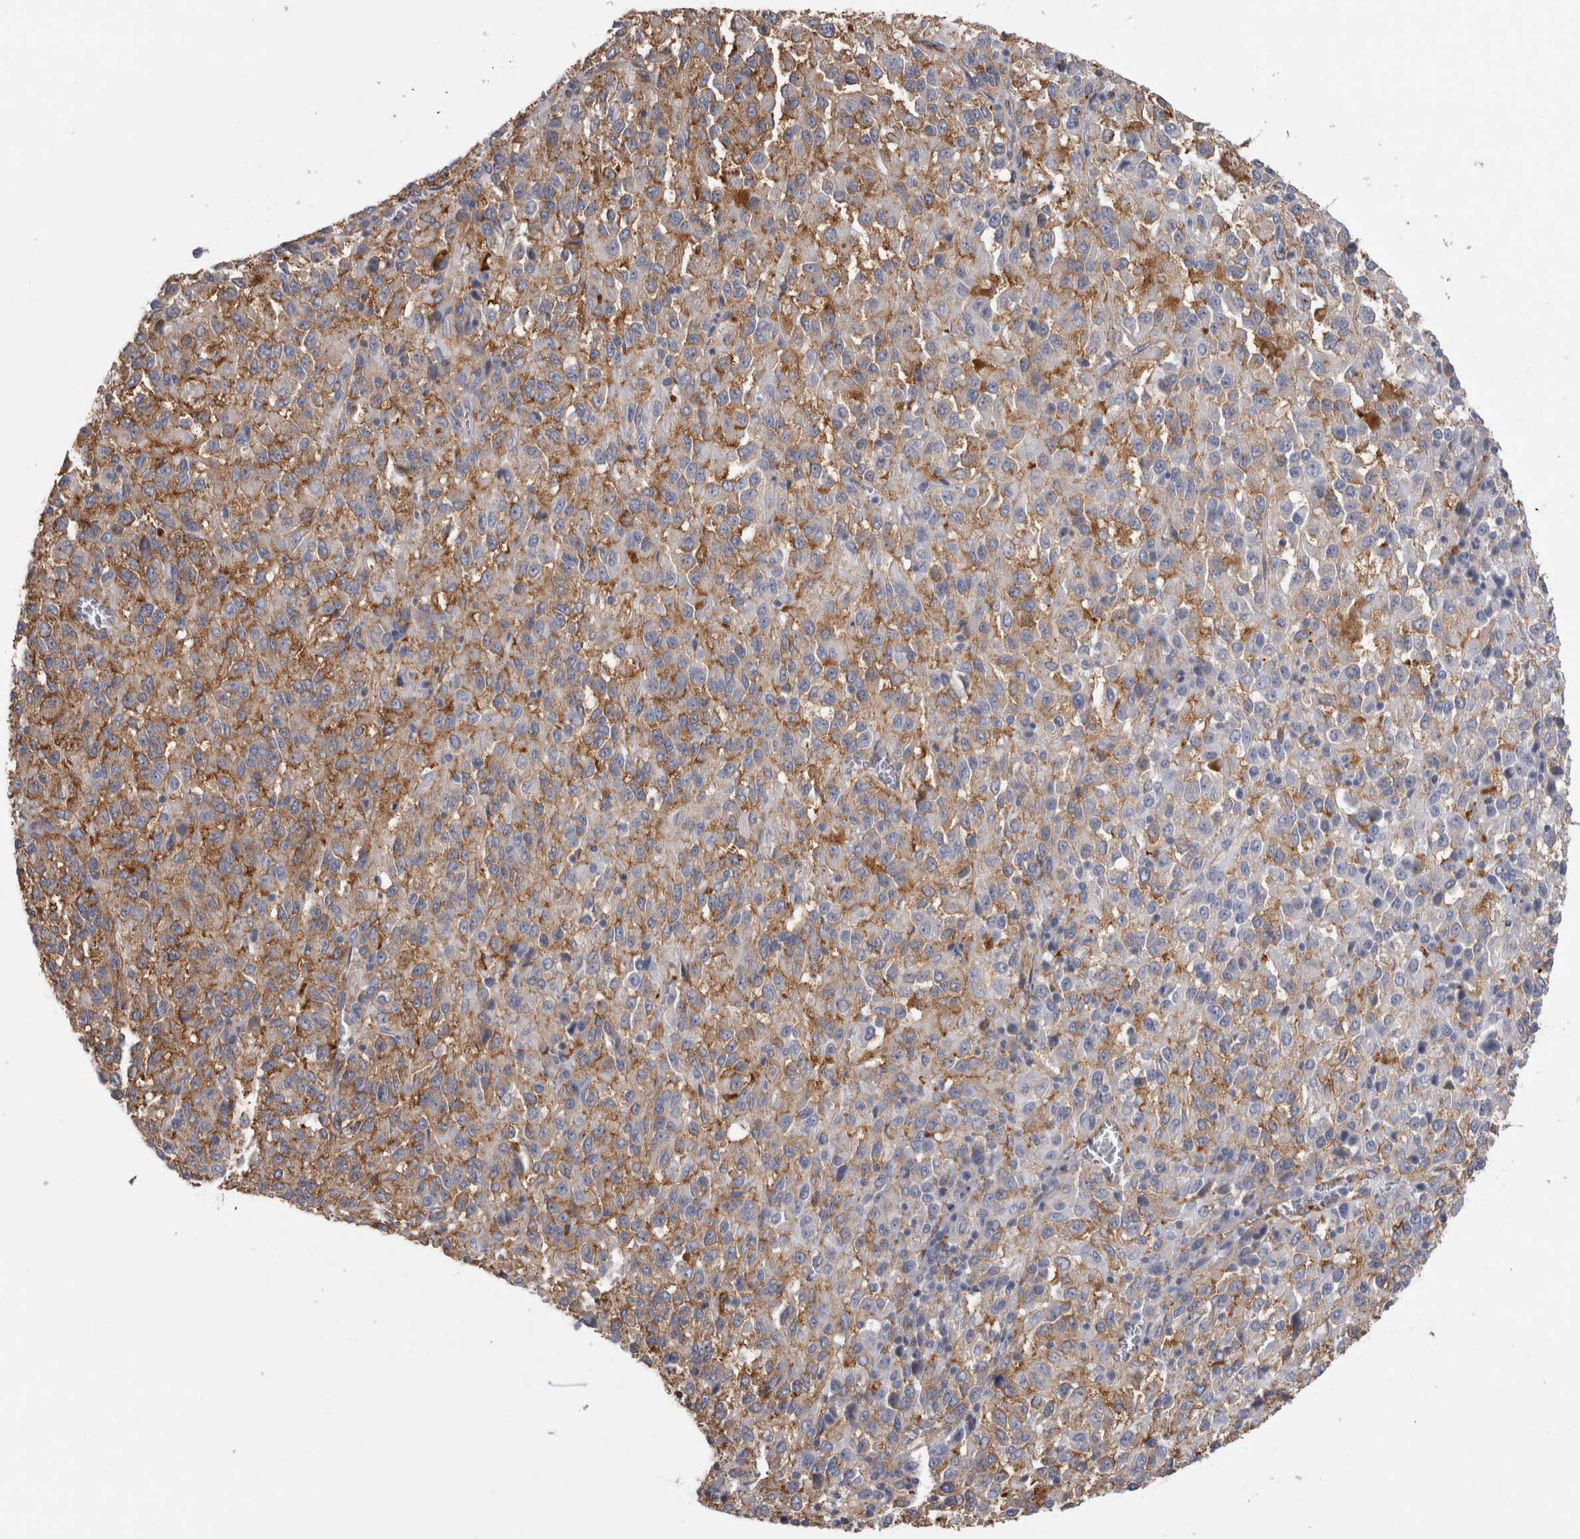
{"staining": {"intensity": "weak", "quantity": "25%-75%", "location": "cytoplasmic/membranous"}, "tissue": "melanoma", "cell_type": "Tumor cells", "image_type": "cancer", "snomed": [{"axis": "morphology", "description": "Malignant melanoma, Metastatic site"}, {"axis": "topography", "description": "Lung"}], "caption": "Immunohistochemistry (IHC) histopathology image of human melanoma stained for a protein (brown), which reveals low levels of weak cytoplasmic/membranous positivity in about 25%-75% of tumor cells.", "gene": "ATXN3", "patient": {"sex": "male", "age": 64}}